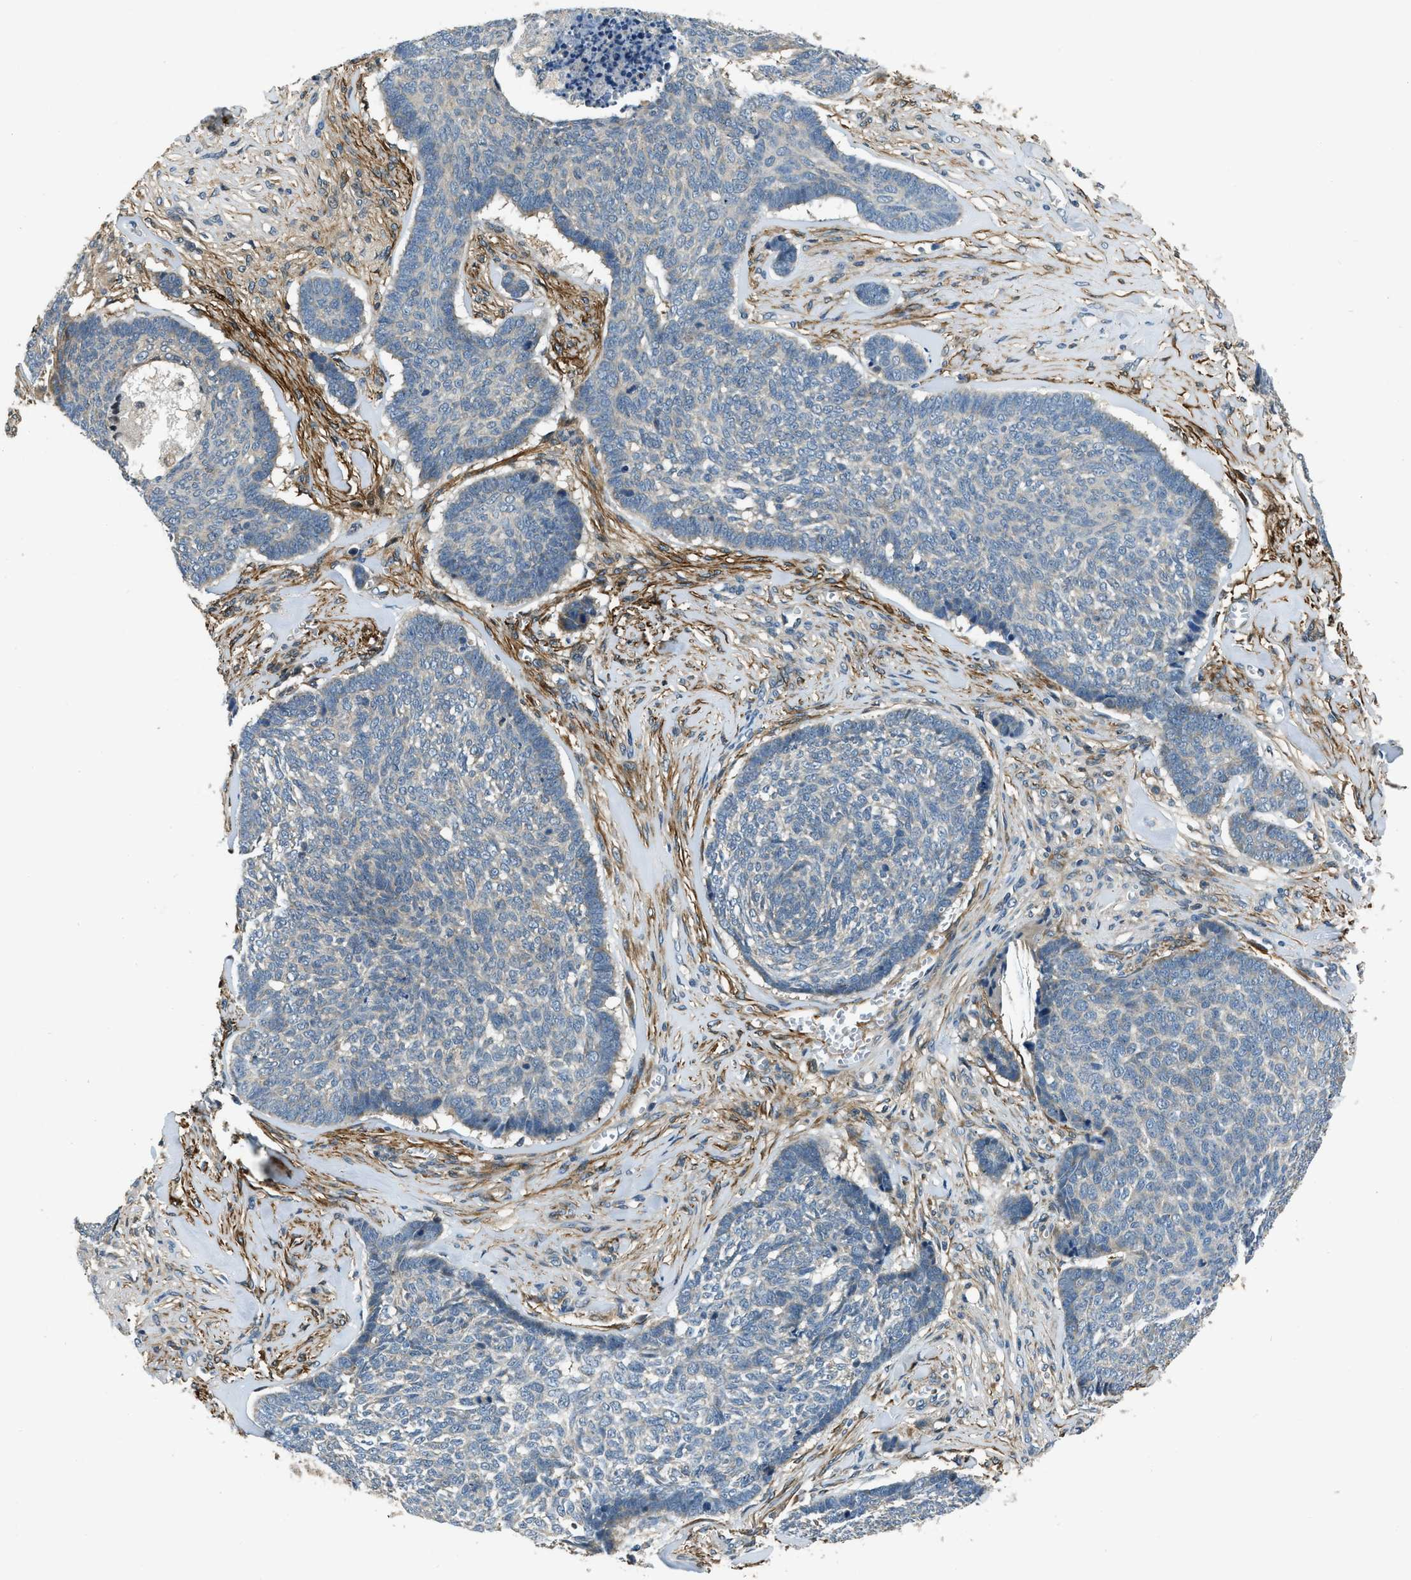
{"staining": {"intensity": "negative", "quantity": "none", "location": "none"}, "tissue": "skin cancer", "cell_type": "Tumor cells", "image_type": "cancer", "snomed": [{"axis": "morphology", "description": "Basal cell carcinoma"}, {"axis": "topography", "description": "Skin"}], "caption": "A histopathology image of human skin cancer (basal cell carcinoma) is negative for staining in tumor cells.", "gene": "NUDCD3", "patient": {"sex": "male", "age": 84}}